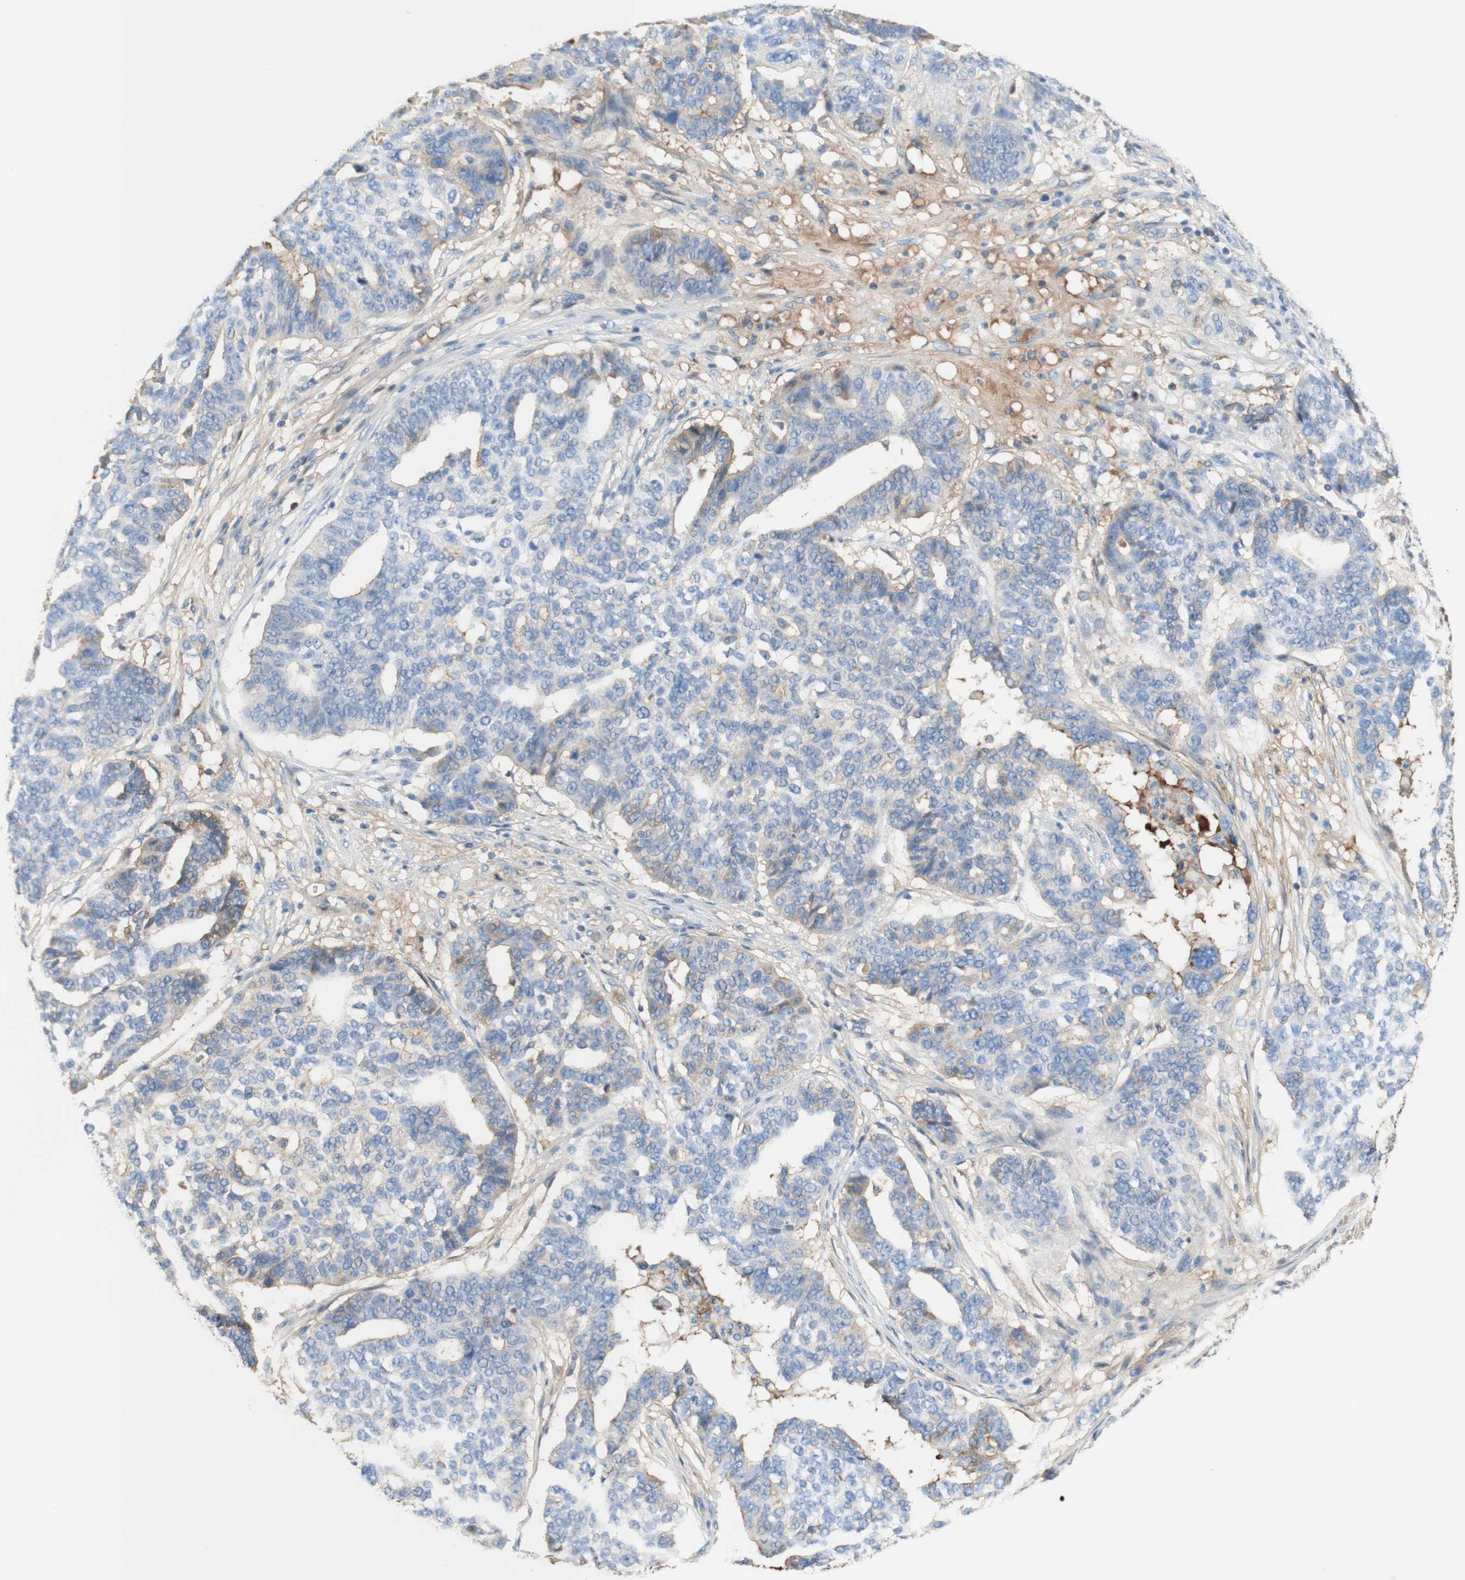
{"staining": {"intensity": "negative", "quantity": "none", "location": "none"}, "tissue": "ovarian cancer", "cell_type": "Tumor cells", "image_type": "cancer", "snomed": [{"axis": "morphology", "description": "Cystadenocarcinoma, serous, NOS"}, {"axis": "topography", "description": "Ovary"}], "caption": "Immunohistochemistry (IHC) micrograph of human ovarian serous cystadenocarcinoma stained for a protein (brown), which exhibits no expression in tumor cells.", "gene": "KNG1", "patient": {"sex": "female", "age": 59}}